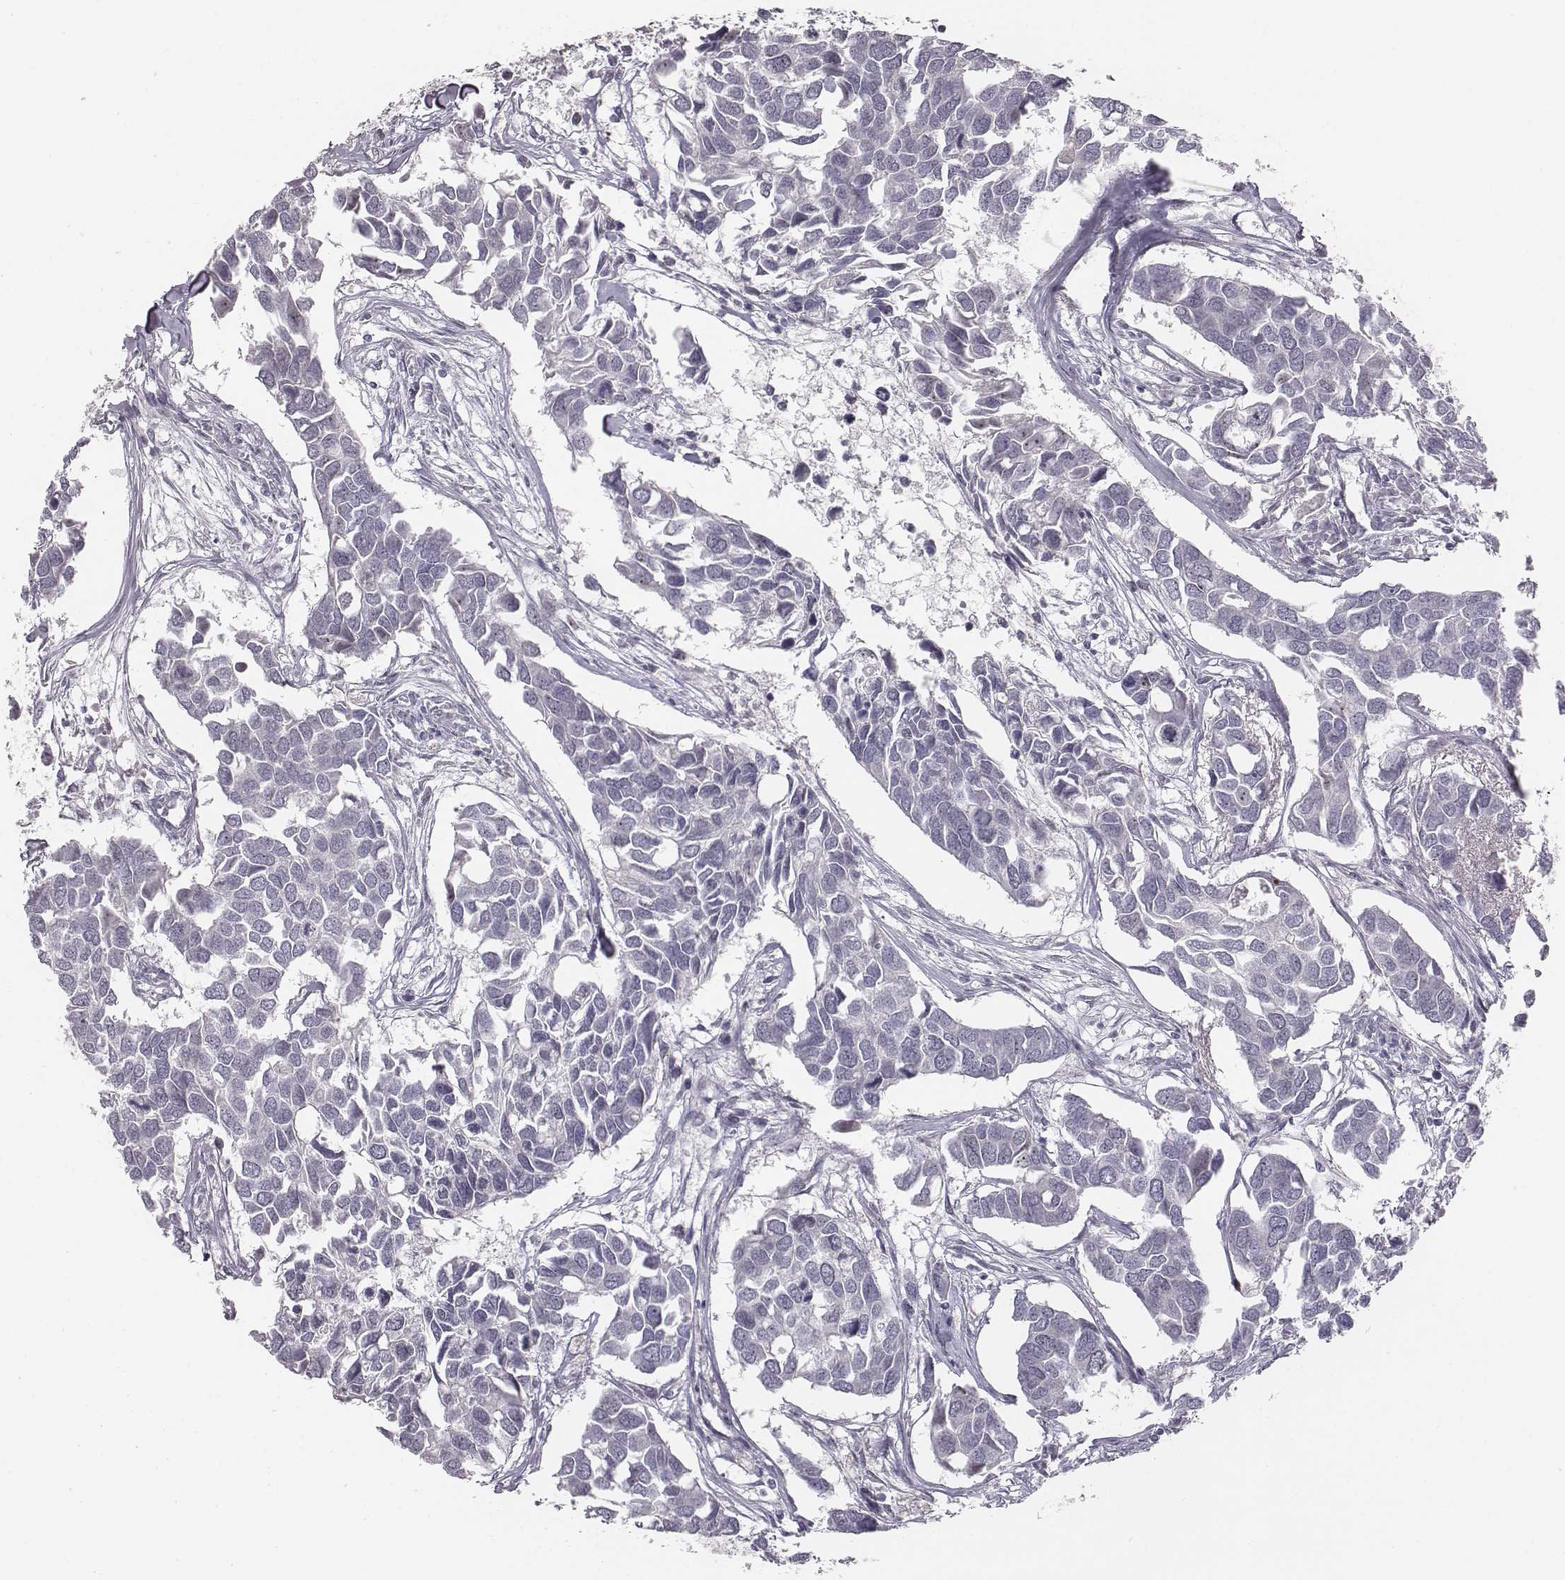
{"staining": {"intensity": "negative", "quantity": "none", "location": "none"}, "tissue": "breast cancer", "cell_type": "Tumor cells", "image_type": "cancer", "snomed": [{"axis": "morphology", "description": "Duct carcinoma"}, {"axis": "topography", "description": "Breast"}], "caption": "Immunohistochemical staining of breast cancer (invasive ductal carcinoma) exhibits no significant expression in tumor cells.", "gene": "NIFK", "patient": {"sex": "female", "age": 83}}